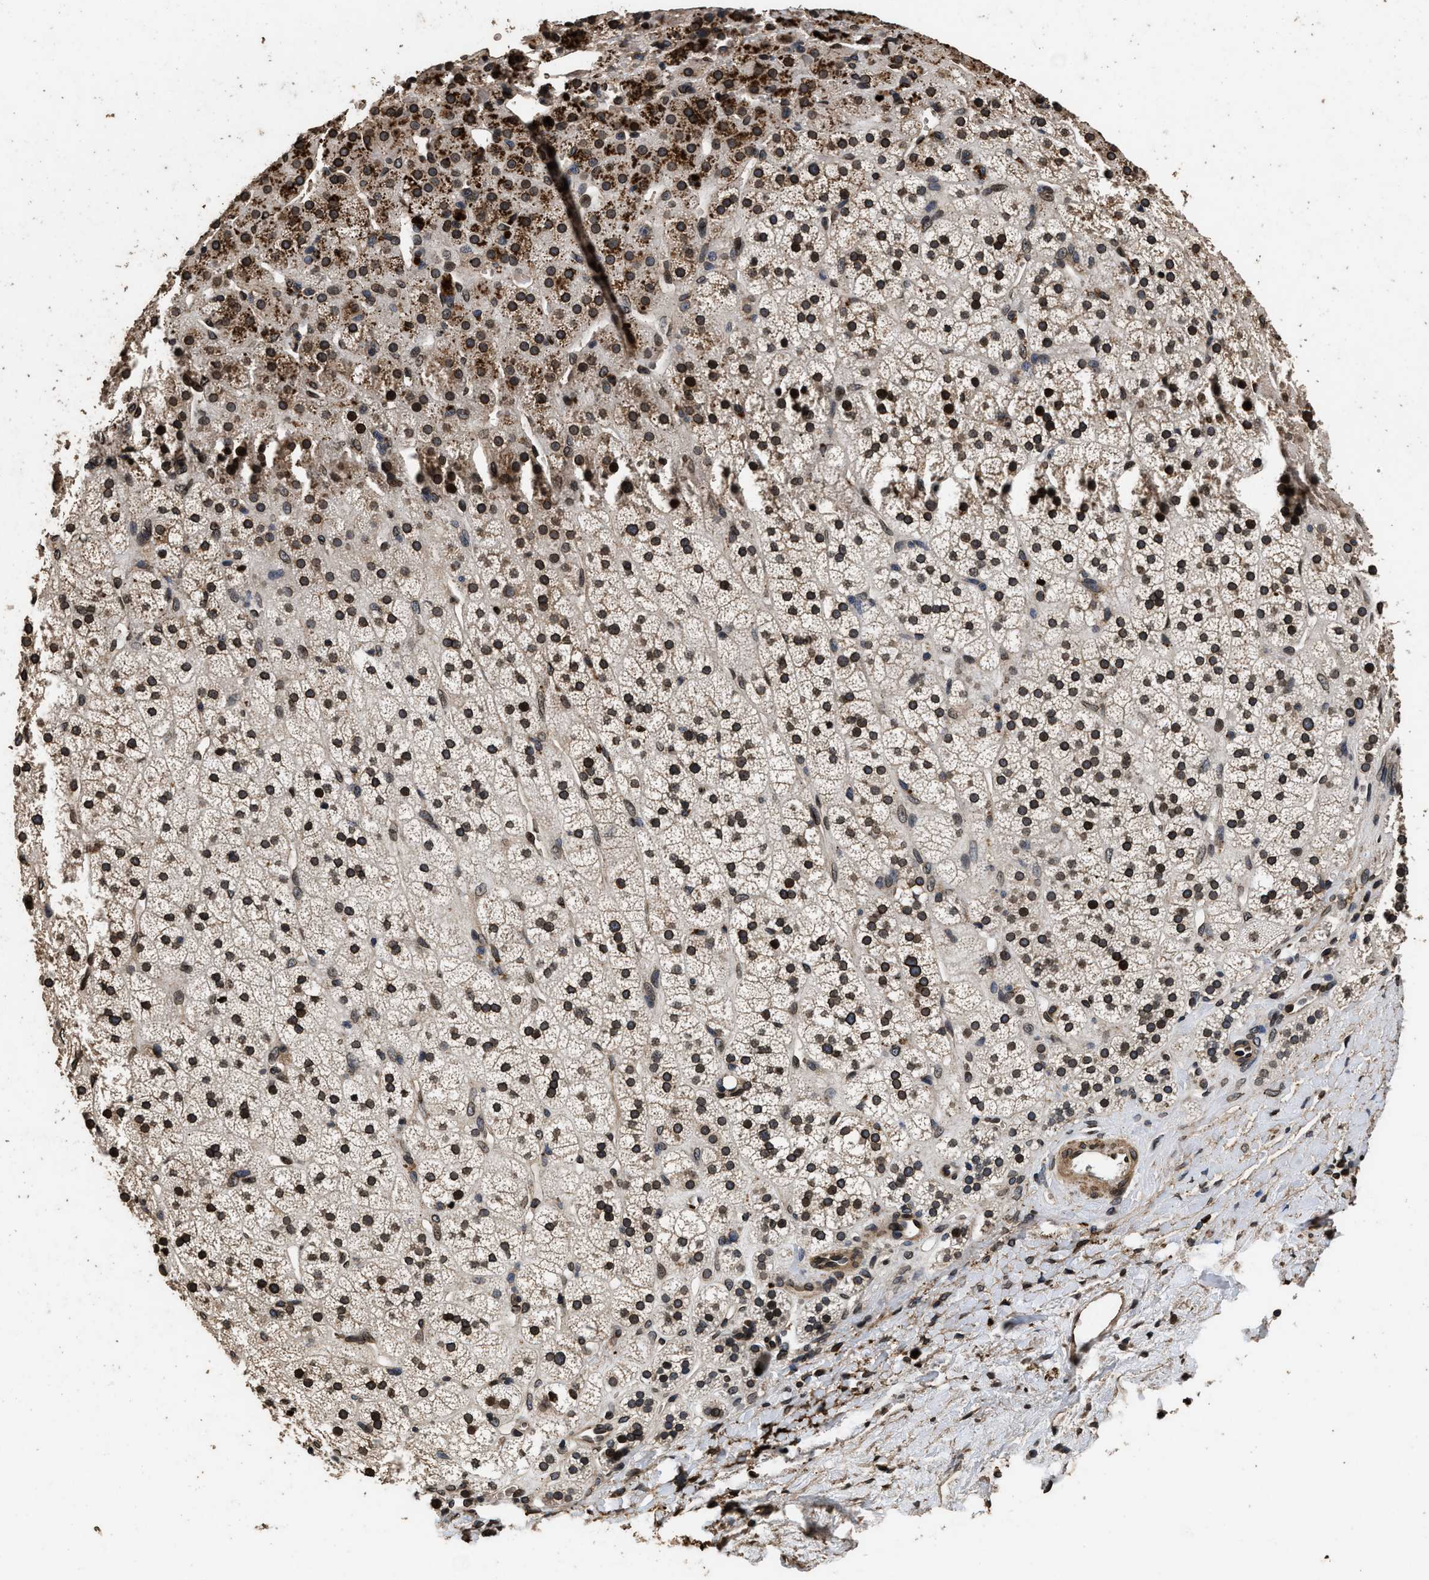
{"staining": {"intensity": "strong", "quantity": "25%-75%", "location": "cytoplasmic/membranous,nuclear"}, "tissue": "adrenal gland", "cell_type": "Glandular cells", "image_type": "normal", "snomed": [{"axis": "morphology", "description": "Normal tissue, NOS"}, {"axis": "topography", "description": "Adrenal gland"}], "caption": "This micrograph reveals IHC staining of normal human adrenal gland, with high strong cytoplasmic/membranous,nuclear staining in approximately 25%-75% of glandular cells.", "gene": "ACCS", "patient": {"sex": "male", "age": 56}}